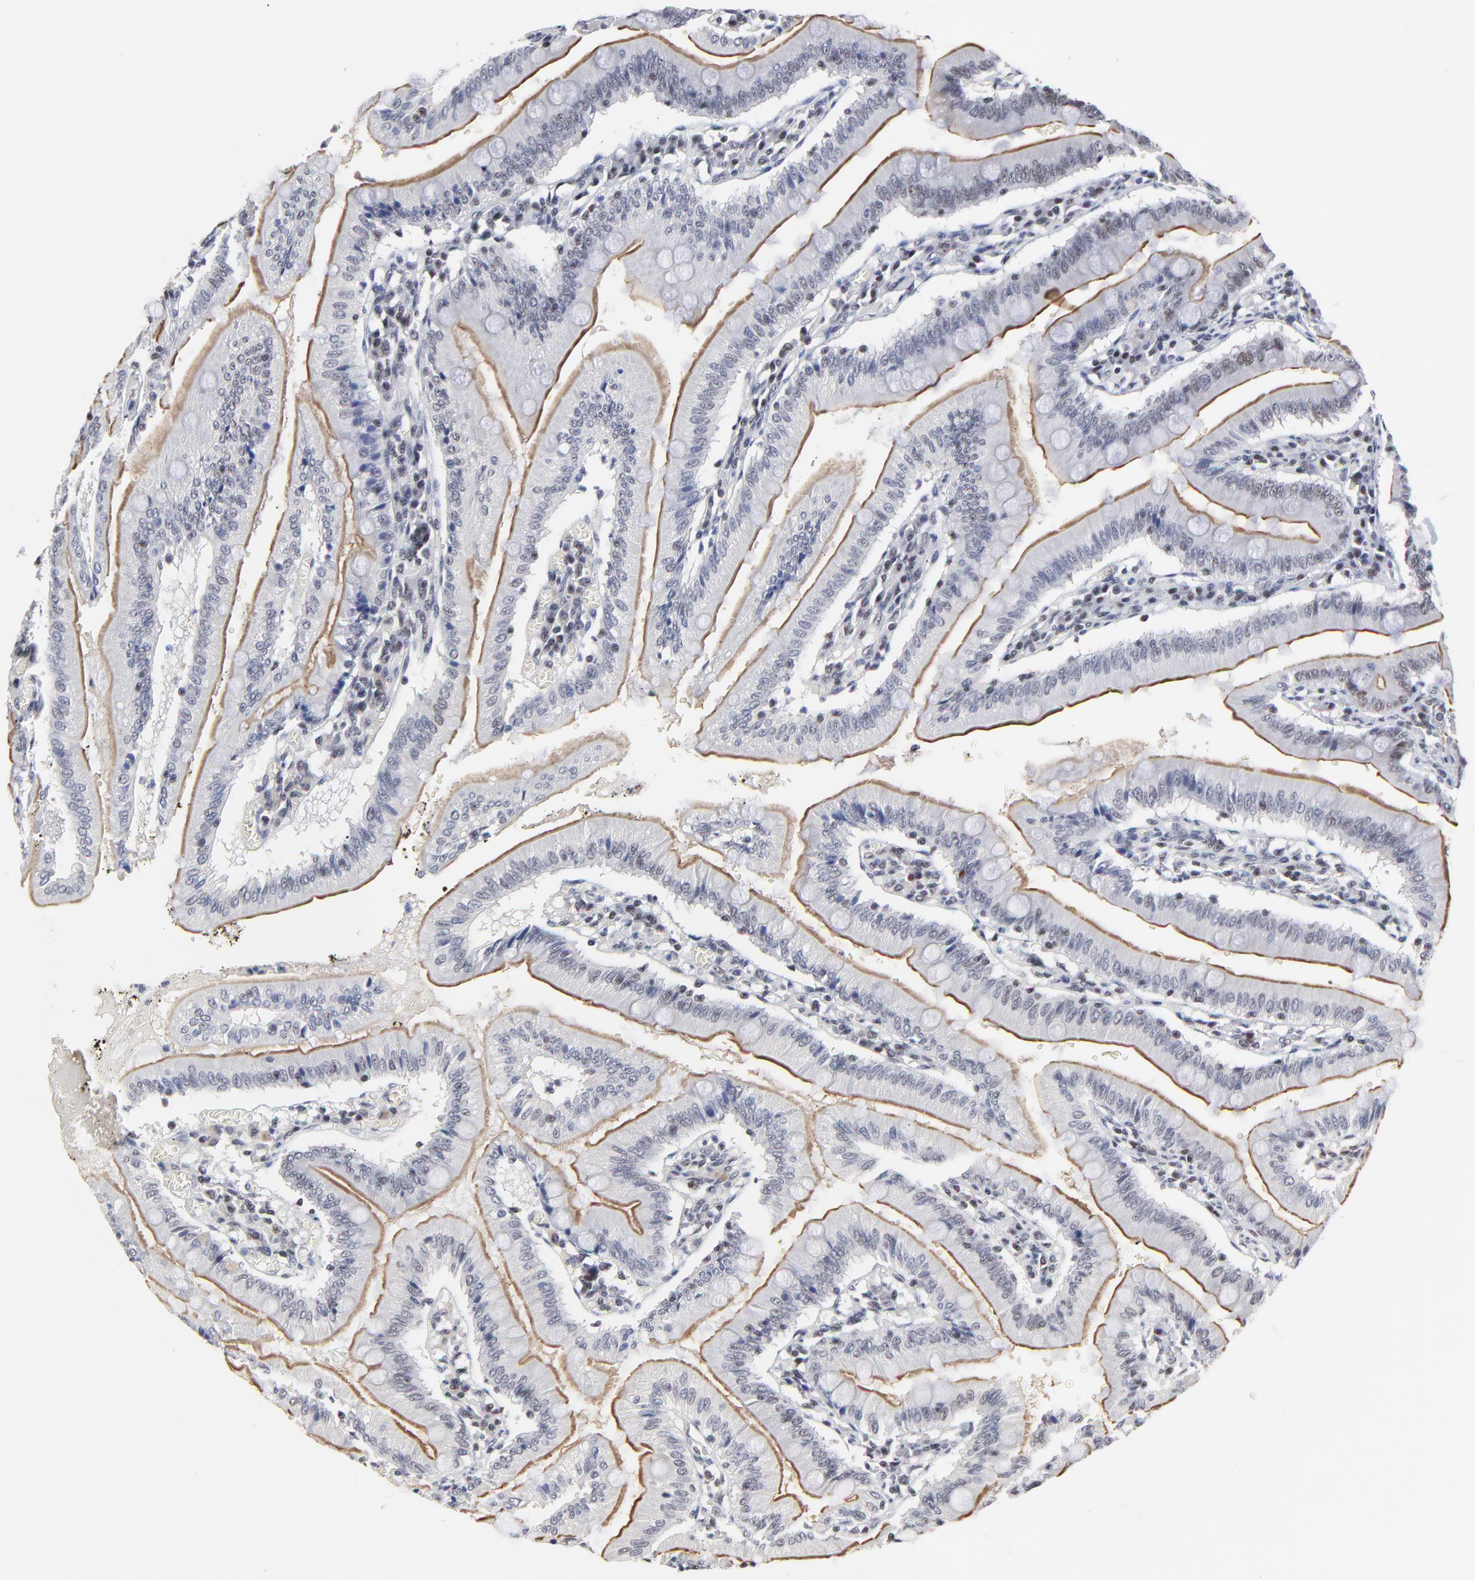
{"staining": {"intensity": "moderate", "quantity": "25%-75%", "location": "cytoplasmic/membranous,nuclear"}, "tissue": "small intestine", "cell_type": "Glandular cells", "image_type": "normal", "snomed": [{"axis": "morphology", "description": "Normal tissue, NOS"}, {"axis": "topography", "description": "Small intestine"}], "caption": "Human small intestine stained with a brown dye exhibits moderate cytoplasmic/membranous,nuclear positive staining in about 25%-75% of glandular cells.", "gene": "OGFOD1", "patient": {"sex": "male", "age": 71}}